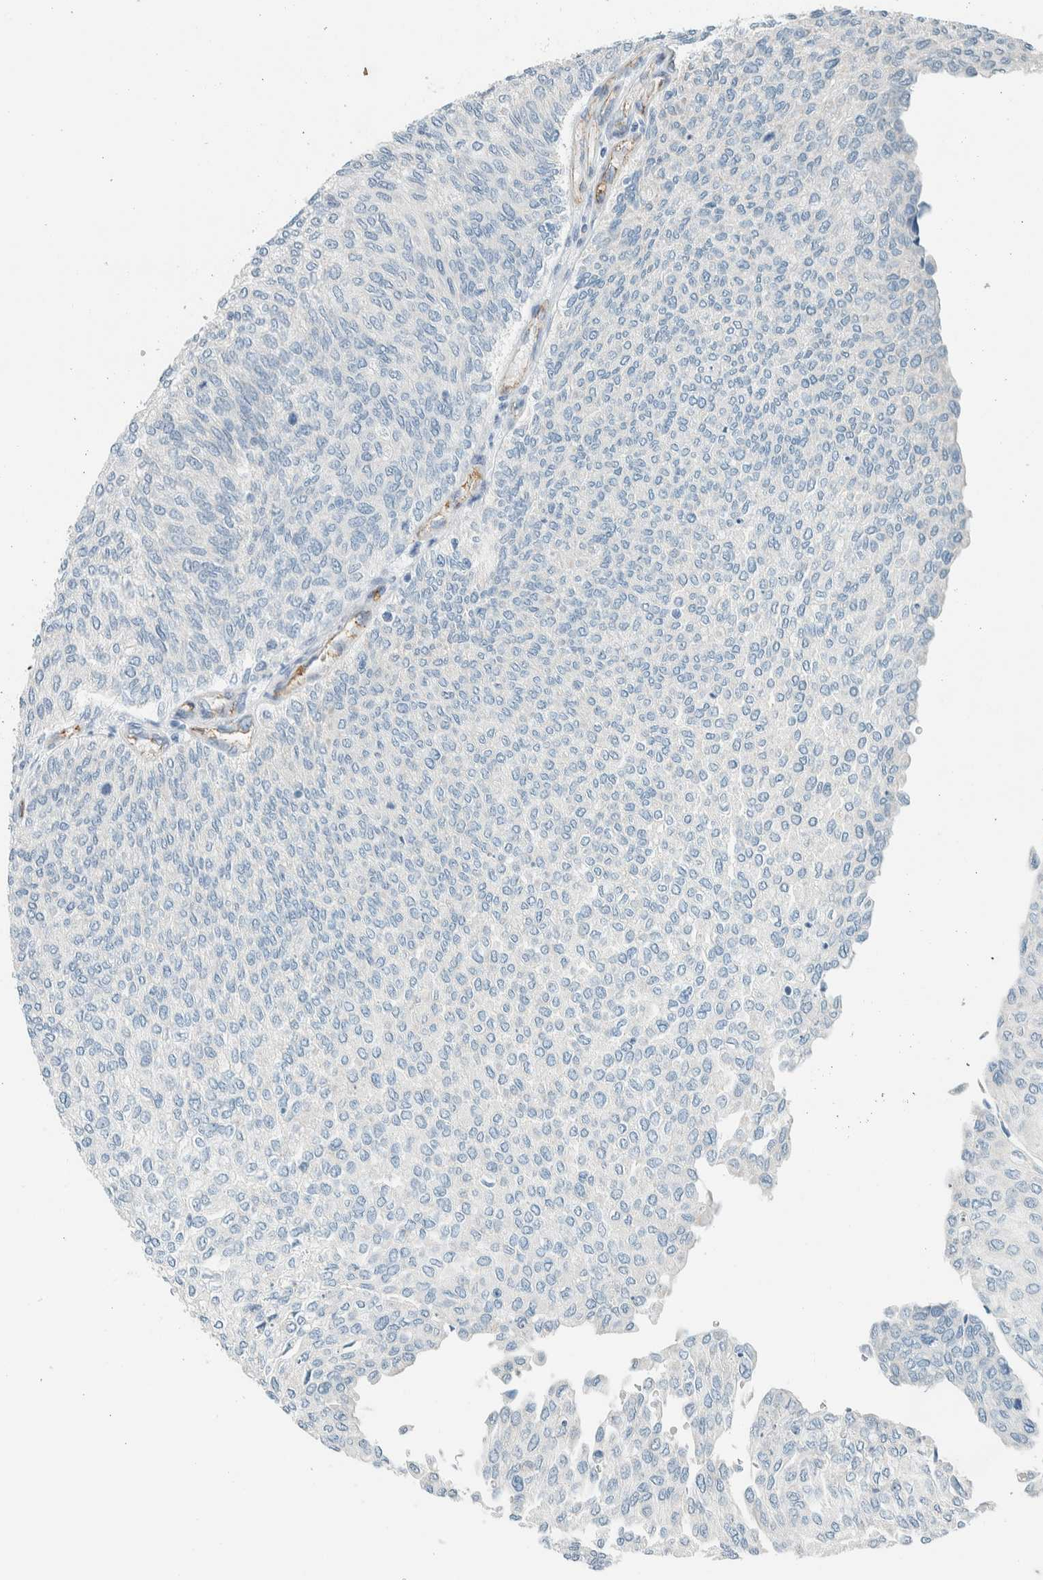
{"staining": {"intensity": "negative", "quantity": "none", "location": "none"}, "tissue": "urothelial cancer", "cell_type": "Tumor cells", "image_type": "cancer", "snomed": [{"axis": "morphology", "description": "Urothelial carcinoma, Low grade"}, {"axis": "topography", "description": "Urinary bladder"}], "caption": "There is no significant staining in tumor cells of urothelial carcinoma (low-grade).", "gene": "SLFN12", "patient": {"sex": "female", "age": 79}}